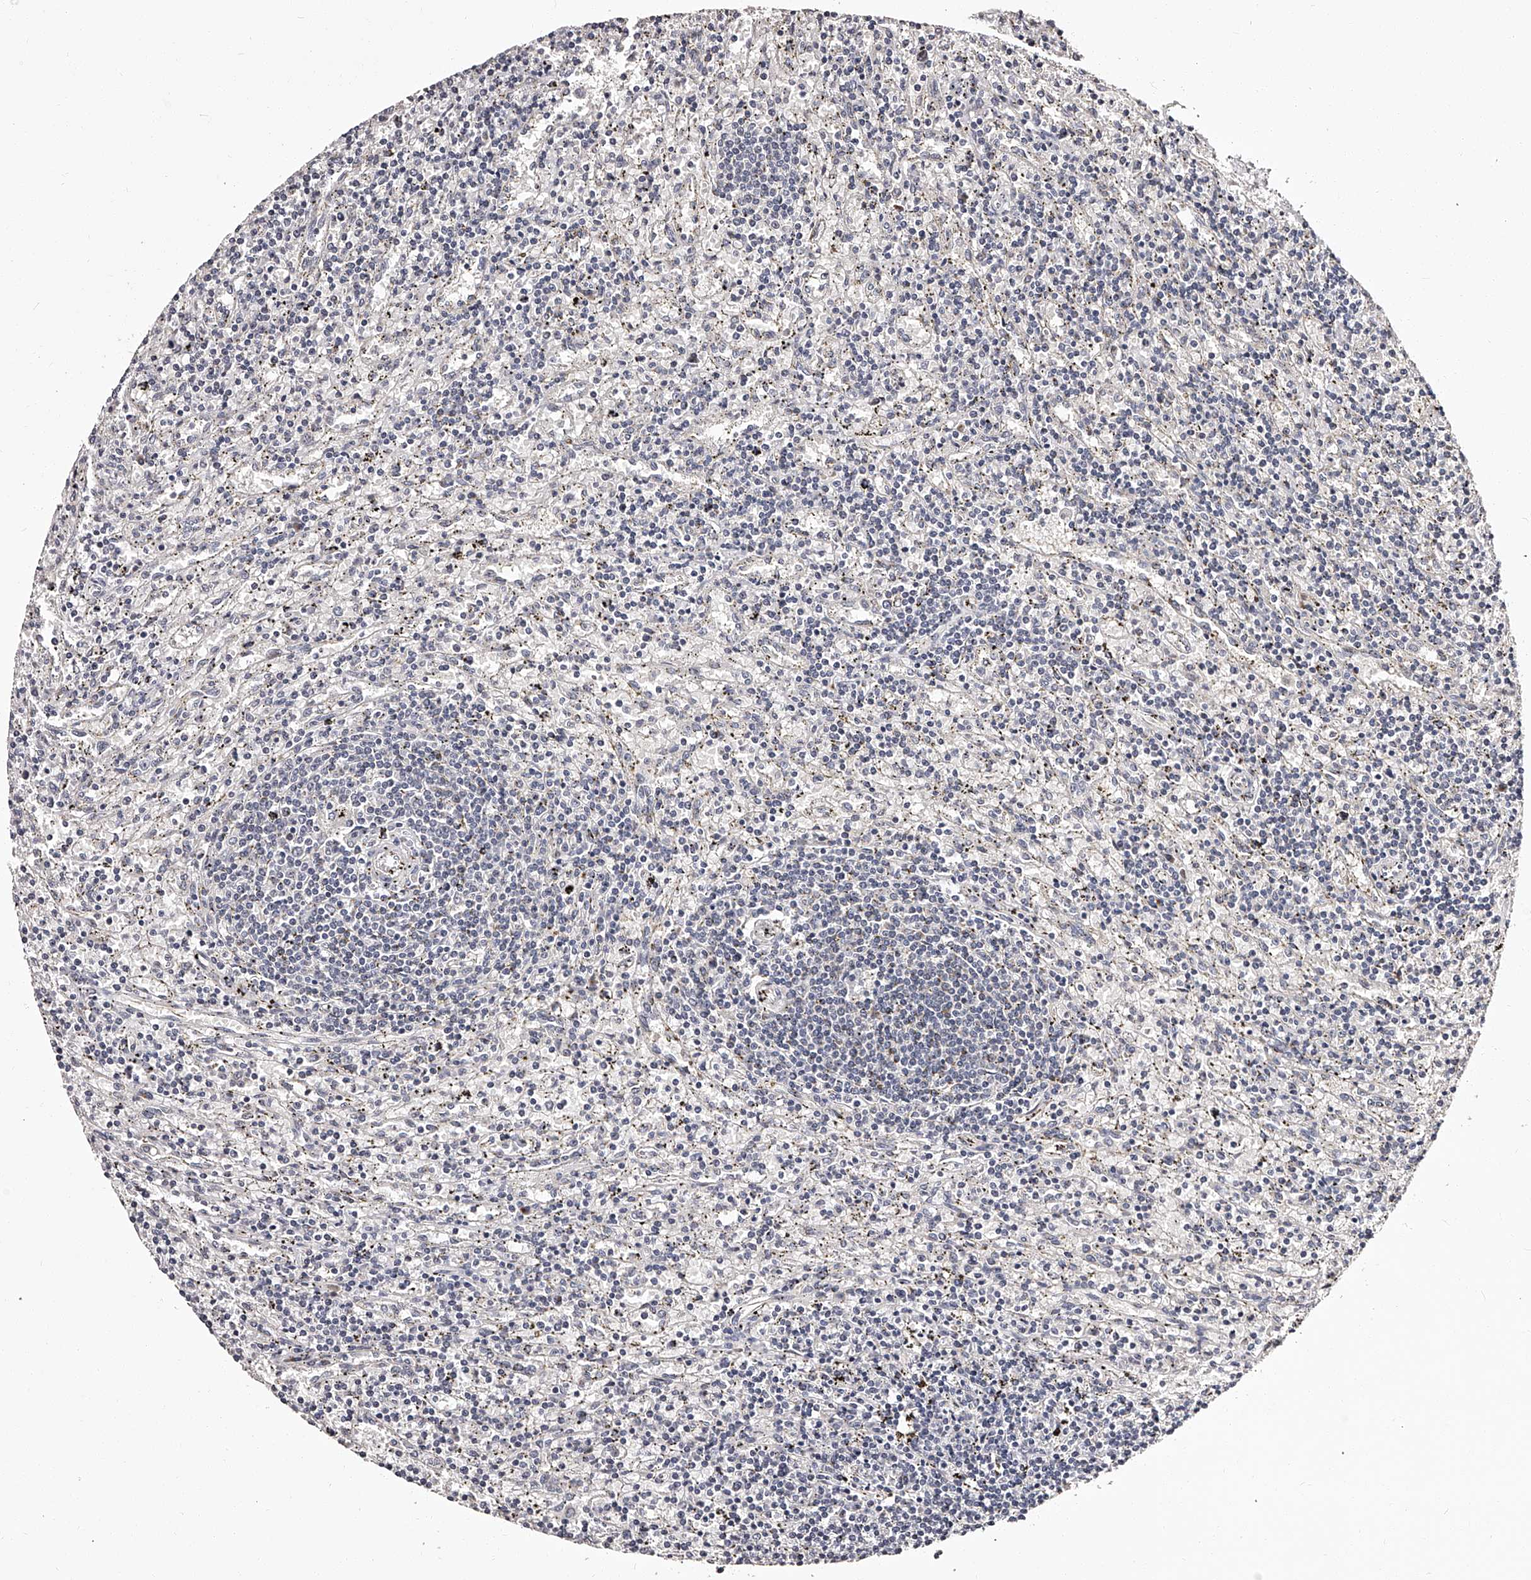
{"staining": {"intensity": "negative", "quantity": "none", "location": "none"}, "tissue": "lymphoma", "cell_type": "Tumor cells", "image_type": "cancer", "snomed": [{"axis": "morphology", "description": "Malignant lymphoma, non-Hodgkin's type, Low grade"}, {"axis": "topography", "description": "Spleen"}], "caption": "There is no significant expression in tumor cells of lymphoma.", "gene": "RSC1A1", "patient": {"sex": "male", "age": 76}}